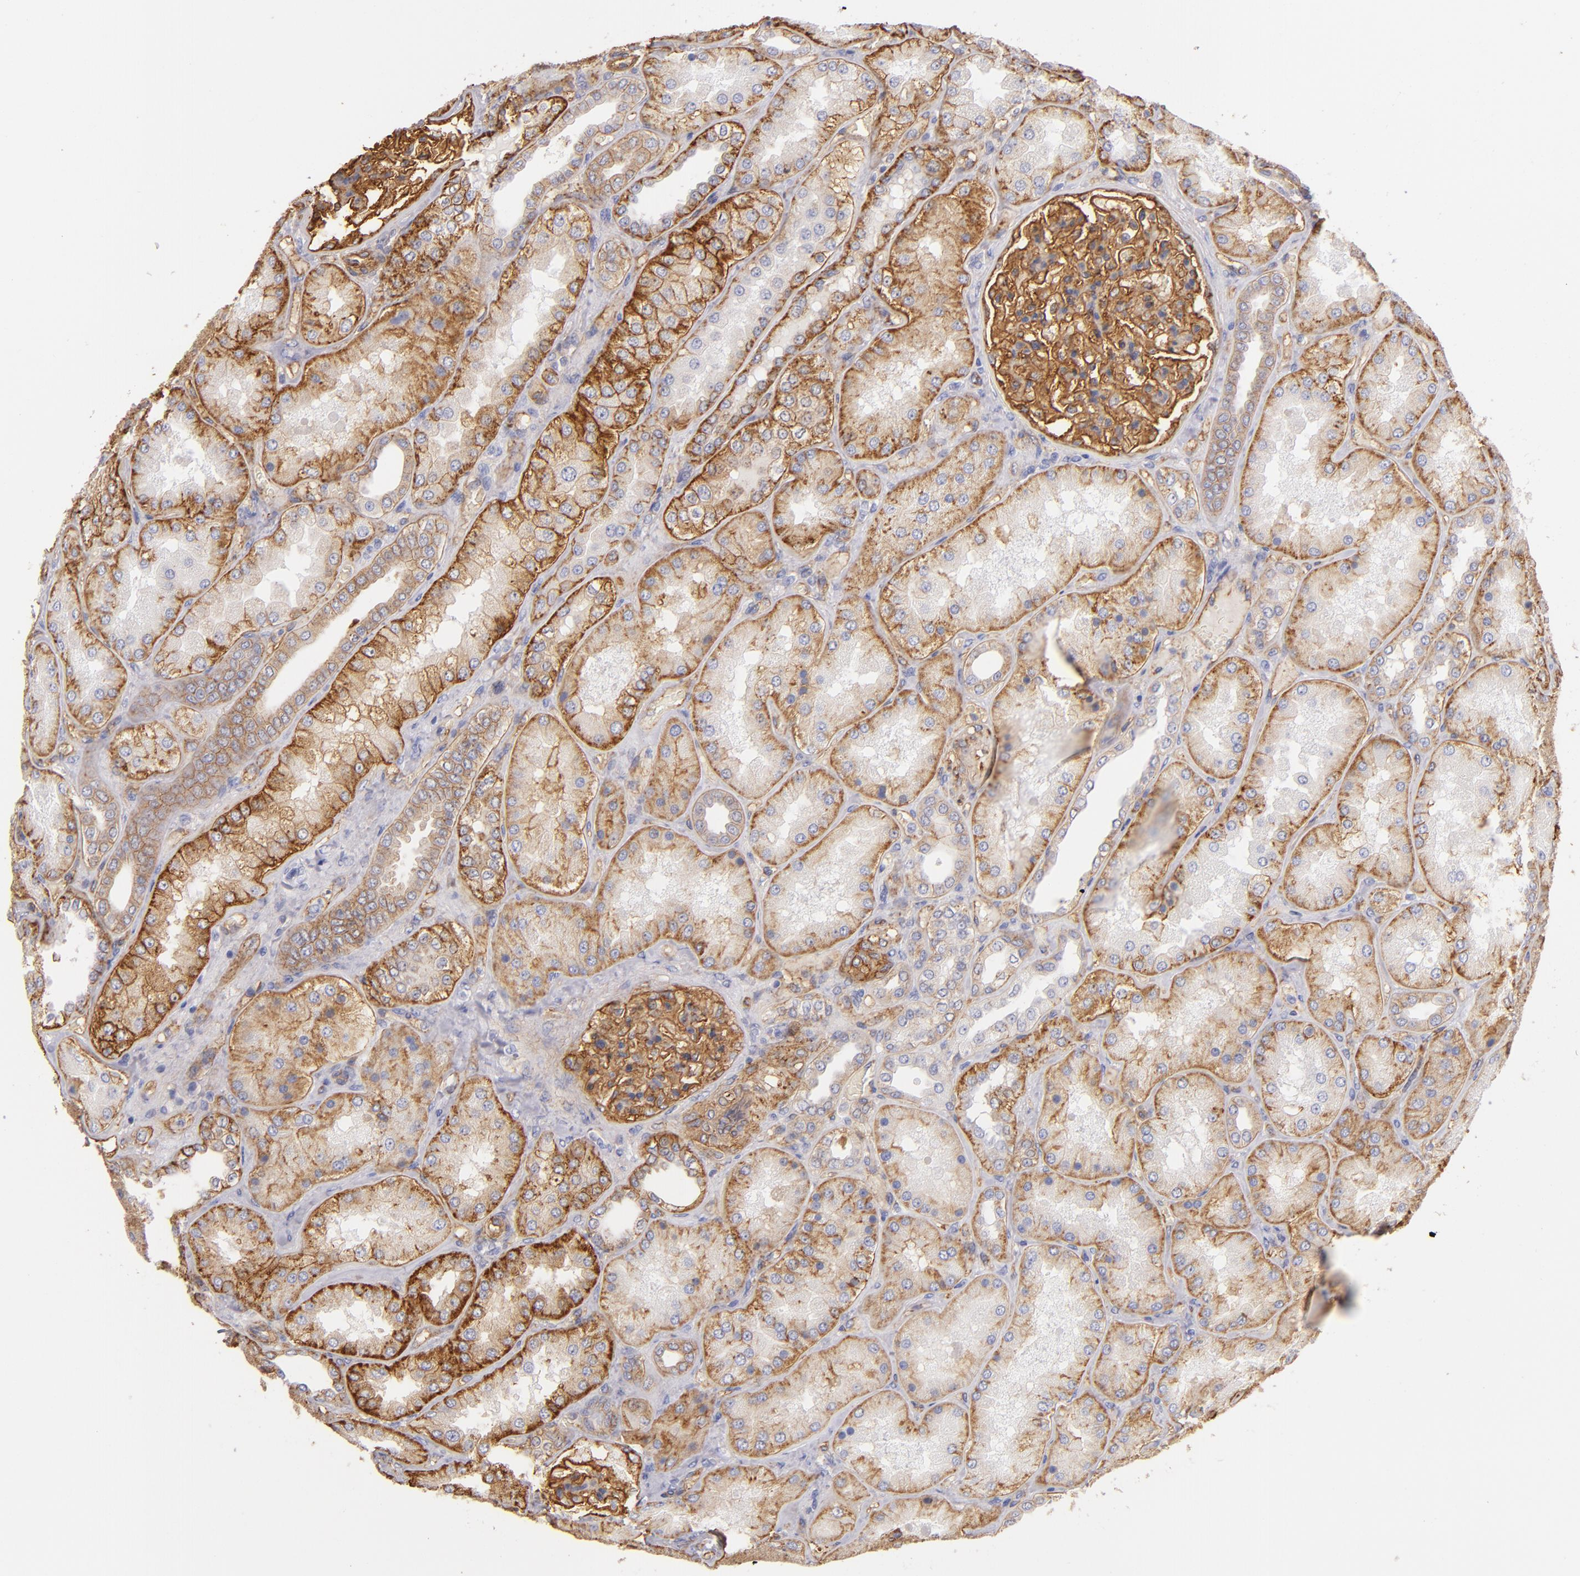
{"staining": {"intensity": "strong", "quantity": ">75%", "location": "cytoplasmic/membranous"}, "tissue": "kidney", "cell_type": "Cells in glomeruli", "image_type": "normal", "snomed": [{"axis": "morphology", "description": "Normal tissue, NOS"}, {"axis": "topography", "description": "Kidney"}], "caption": "Human kidney stained for a protein (brown) displays strong cytoplasmic/membranous positive expression in approximately >75% of cells in glomeruli.", "gene": "CD151", "patient": {"sex": "female", "age": 56}}